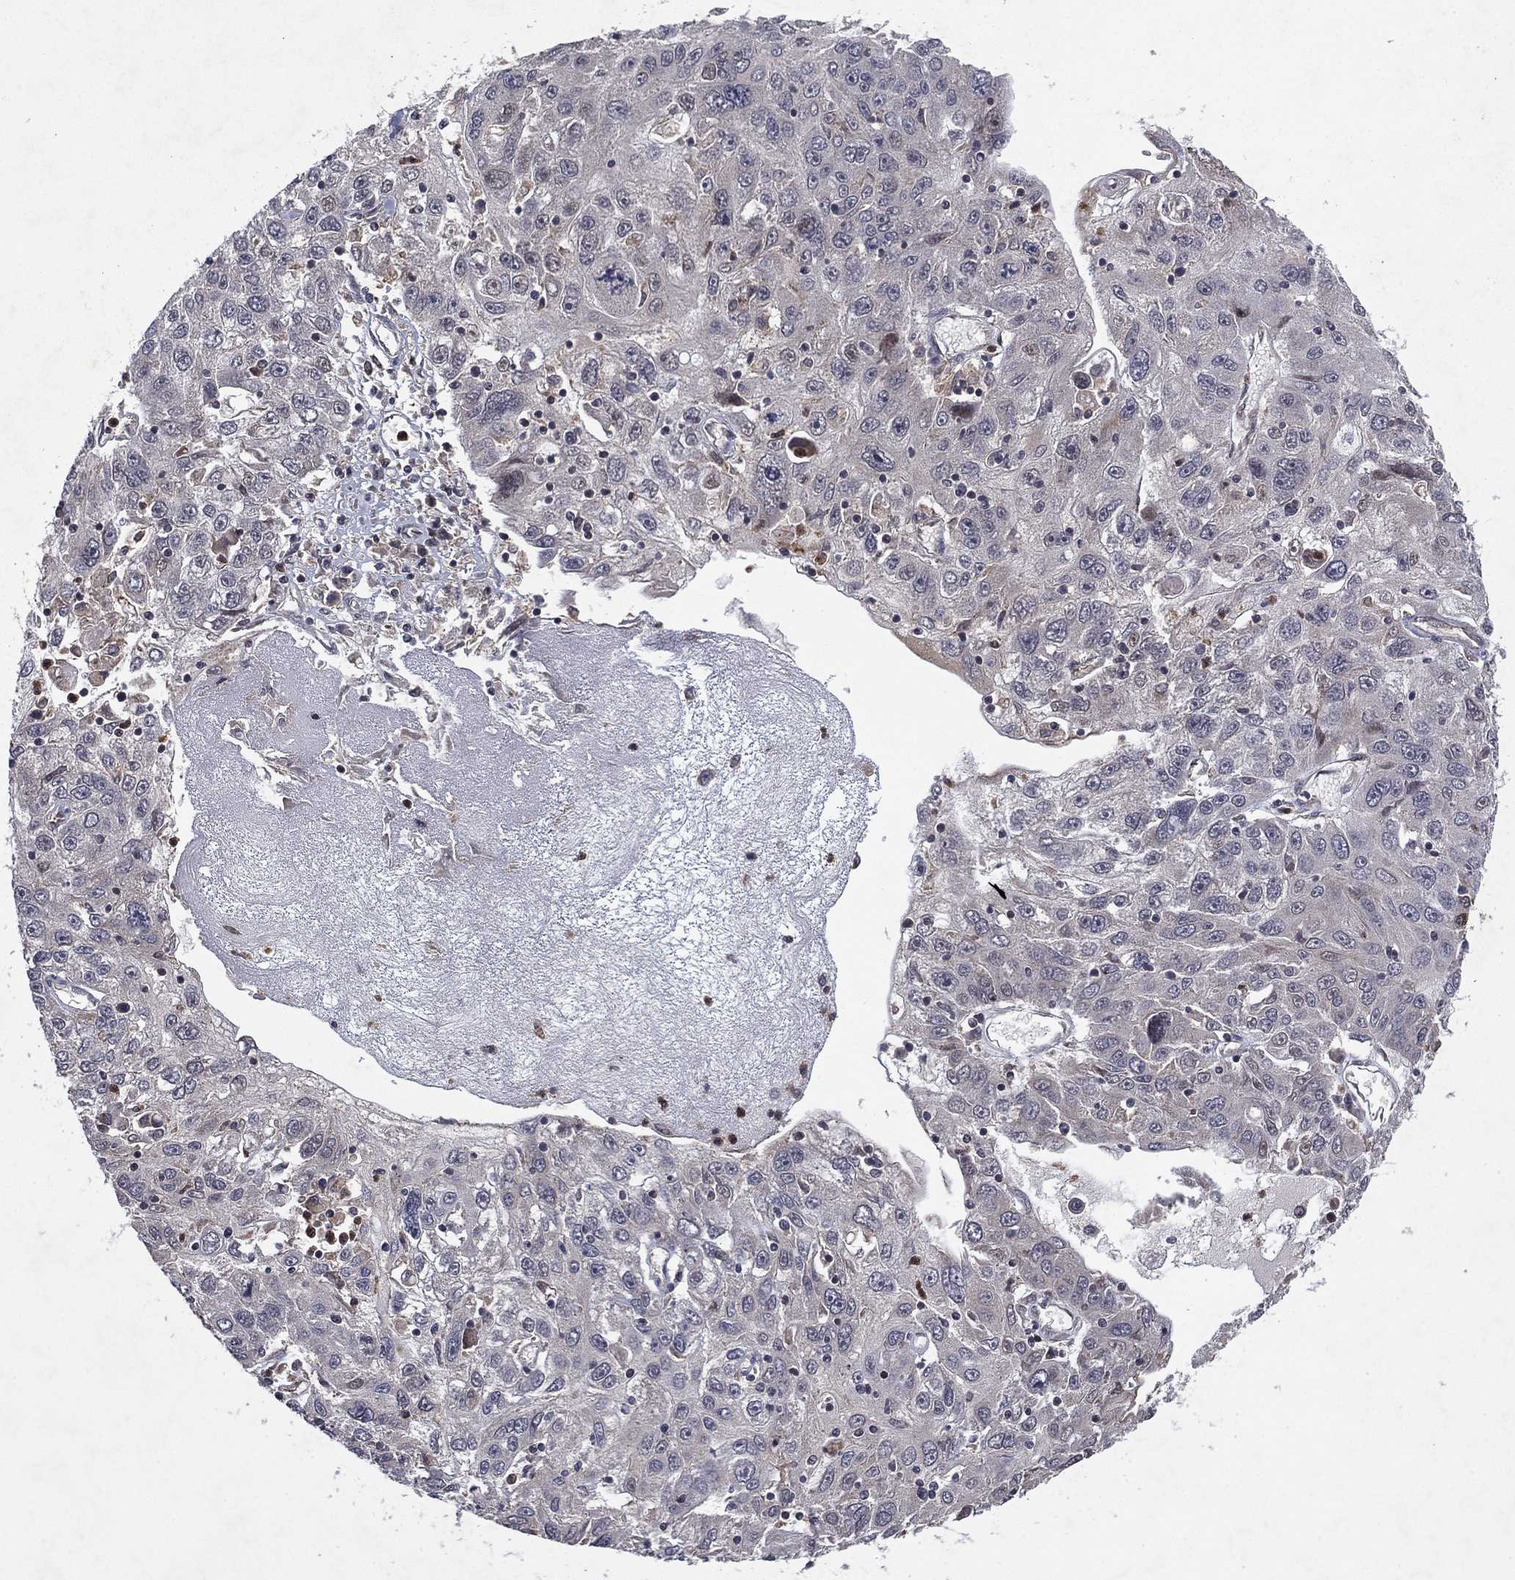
{"staining": {"intensity": "negative", "quantity": "none", "location": "none"}, "tissue": "stomach cancer", "cell_type": "Tumor cells", "image_type": "cancer", "snomed": [{"axis": "morphology", "description": "Adenocarcinoma, NOS"}, {"axis": "topography", "description": "Stomach"}], "caption": "This is a photomicrograph of immunohistochemistry (IHC) staining of stomach cancer, which shows no expression in tumor cells.", "gene": "ATG4B", "patient": {"sex": "male", "age": 56}}